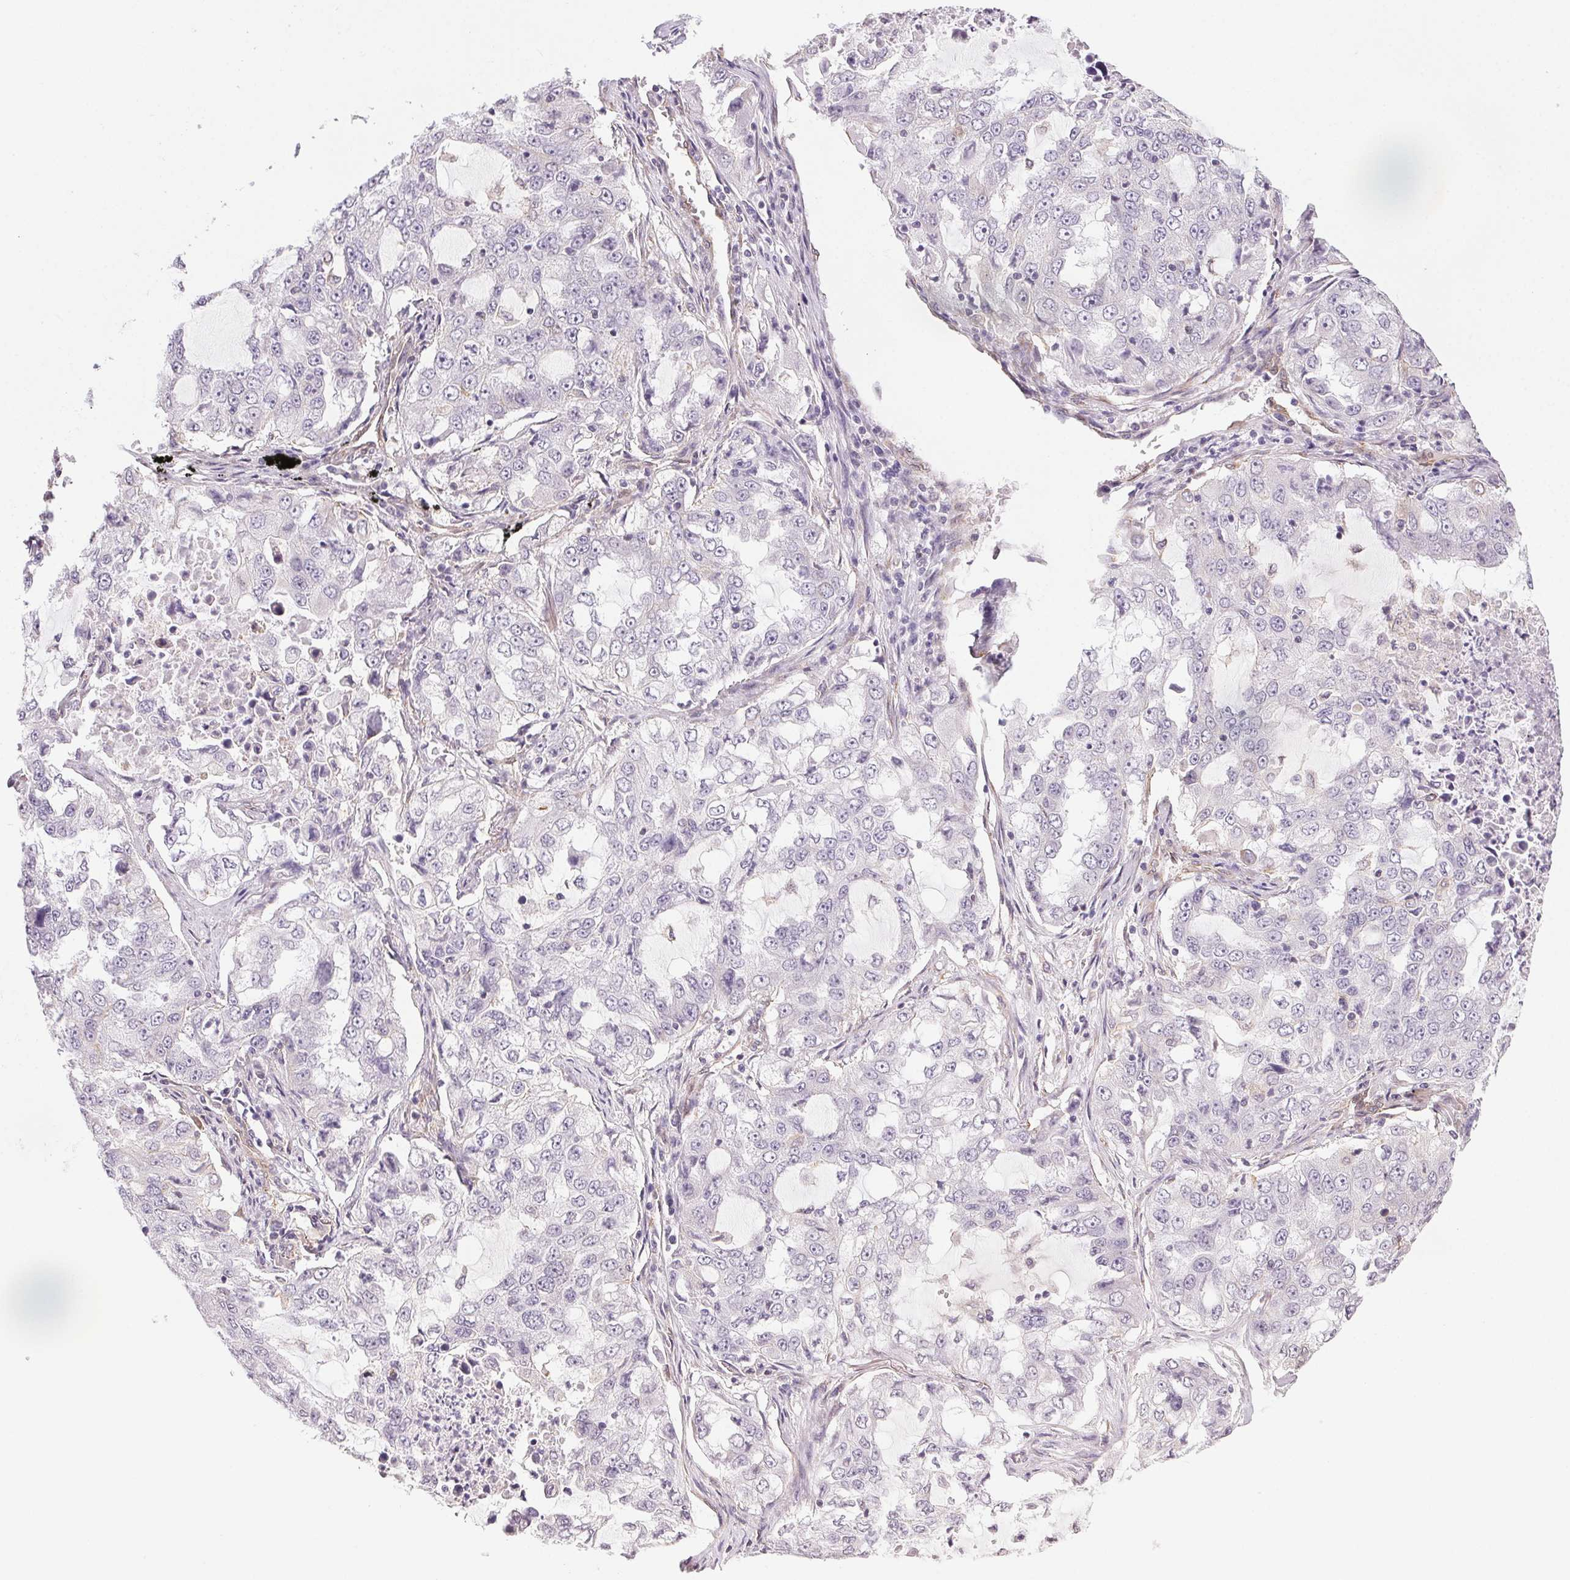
{"staining": {"intensity": "negative", "quantity": "none", "location": "none"}, "tissue": "lung cancer", "cell_type": "Tumor cells", "image_type": "cancer", "snomed": [{"axis": "morphology", "description": "Adenocarcinoma, NOS"}, {"axis": "topography", "description": "Lung"}], "caption": "IHC of adenocarcinoma (lung) reveals no positivity in tumor cells.", "gene": "PLA2G4F", "patient": {"sex": "female", "age": 61}}